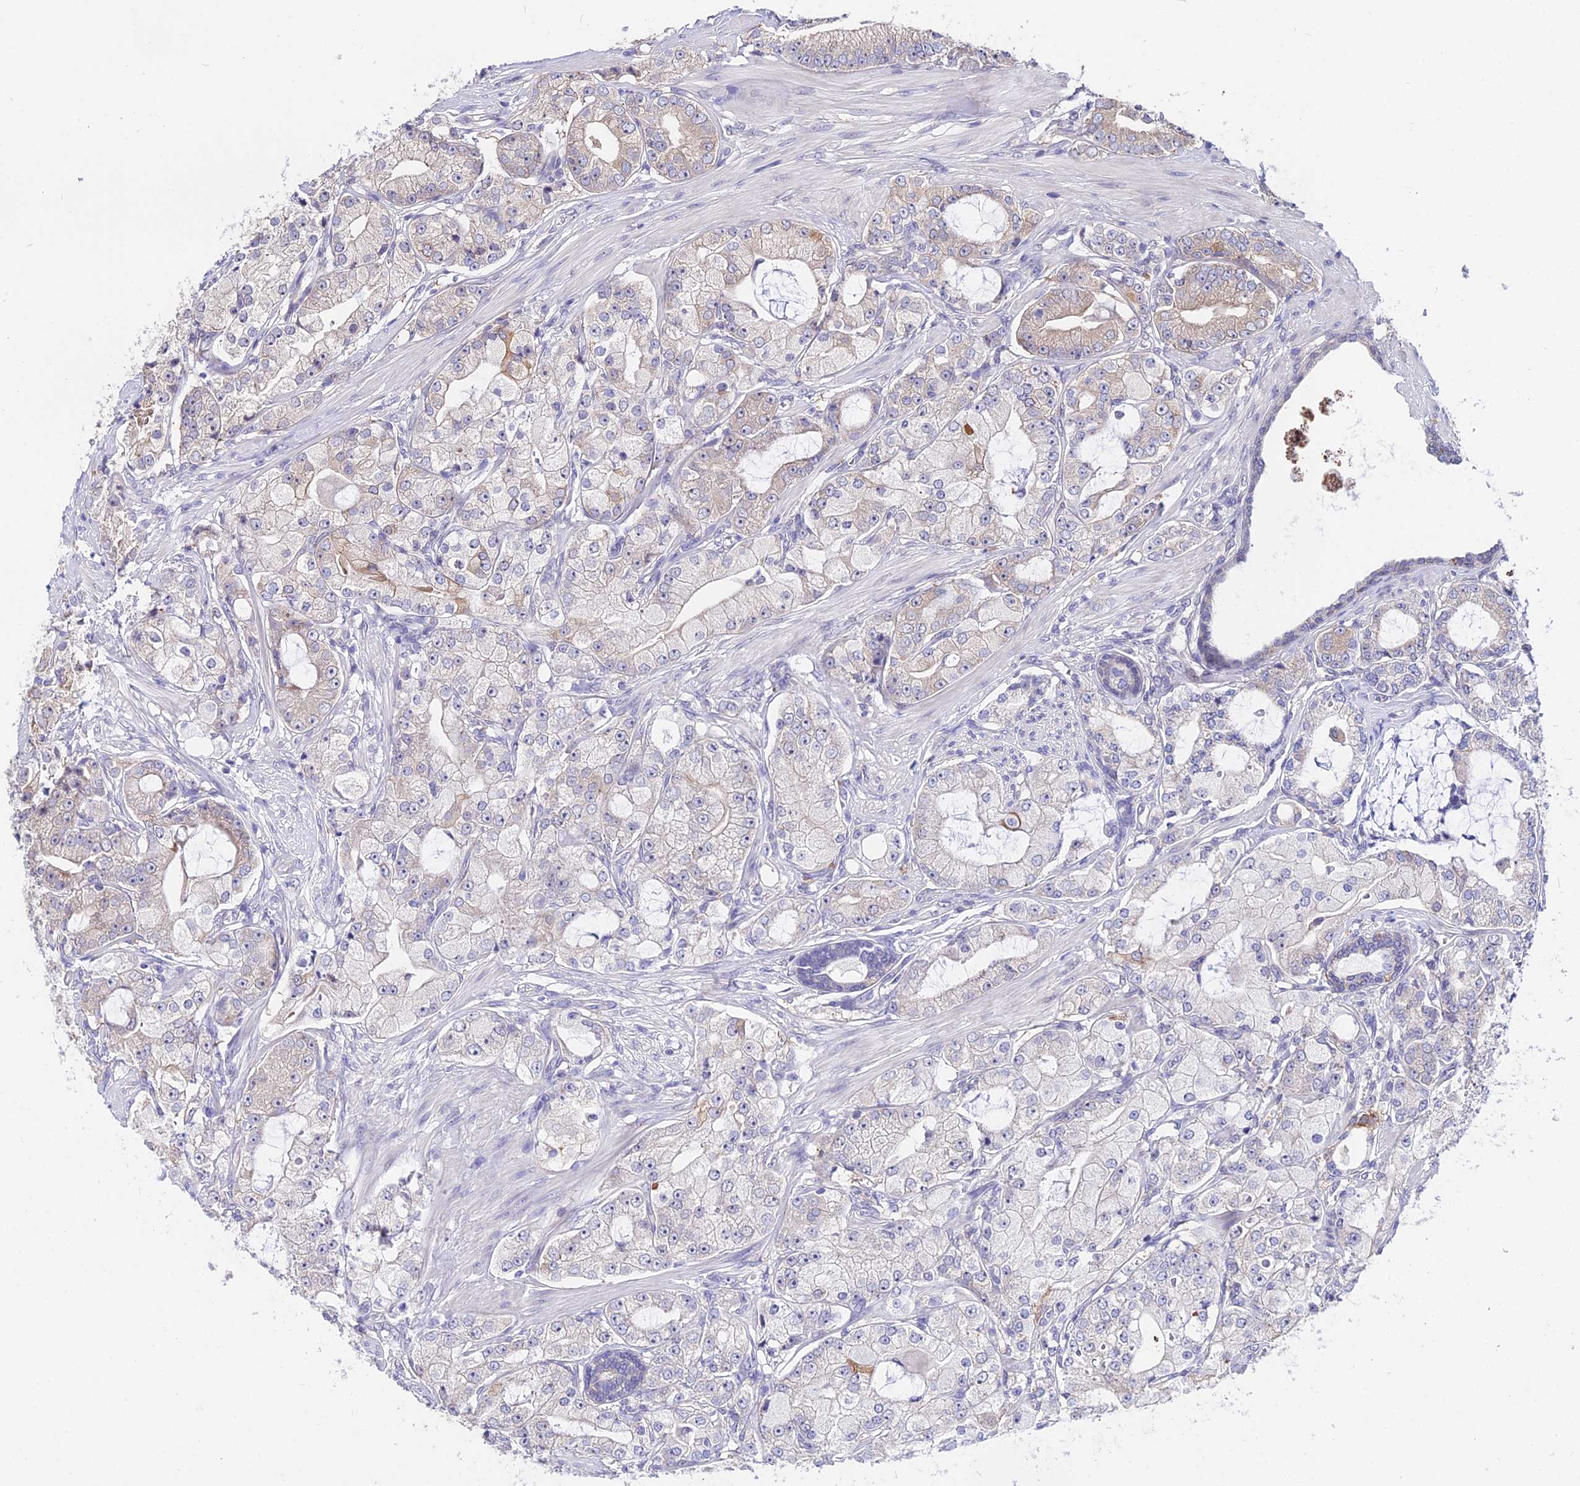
{"staining": {"intensity": "weak", "quantity": "25%-75%", "location": "cytoplasmic/membranous"}, "tissue": "prostate cancer", "cell_type": "Tumor cells", "image_type": "cancer", "snomed": [{"axis": "morphology", "description": "Adenocarcinoma, High grade"}, {"axis": "topography", "description": "Prostate"}], "caption": "Human prostate cancer (adenocarcinoma (high-grade)) stained with a brown dye displays weak cytoplasmic/membranous positive positivity in approximately 25%-75% of tumor cells.", "gene": "INPP4A", "patient": {"sex": "male", "age": 71}}